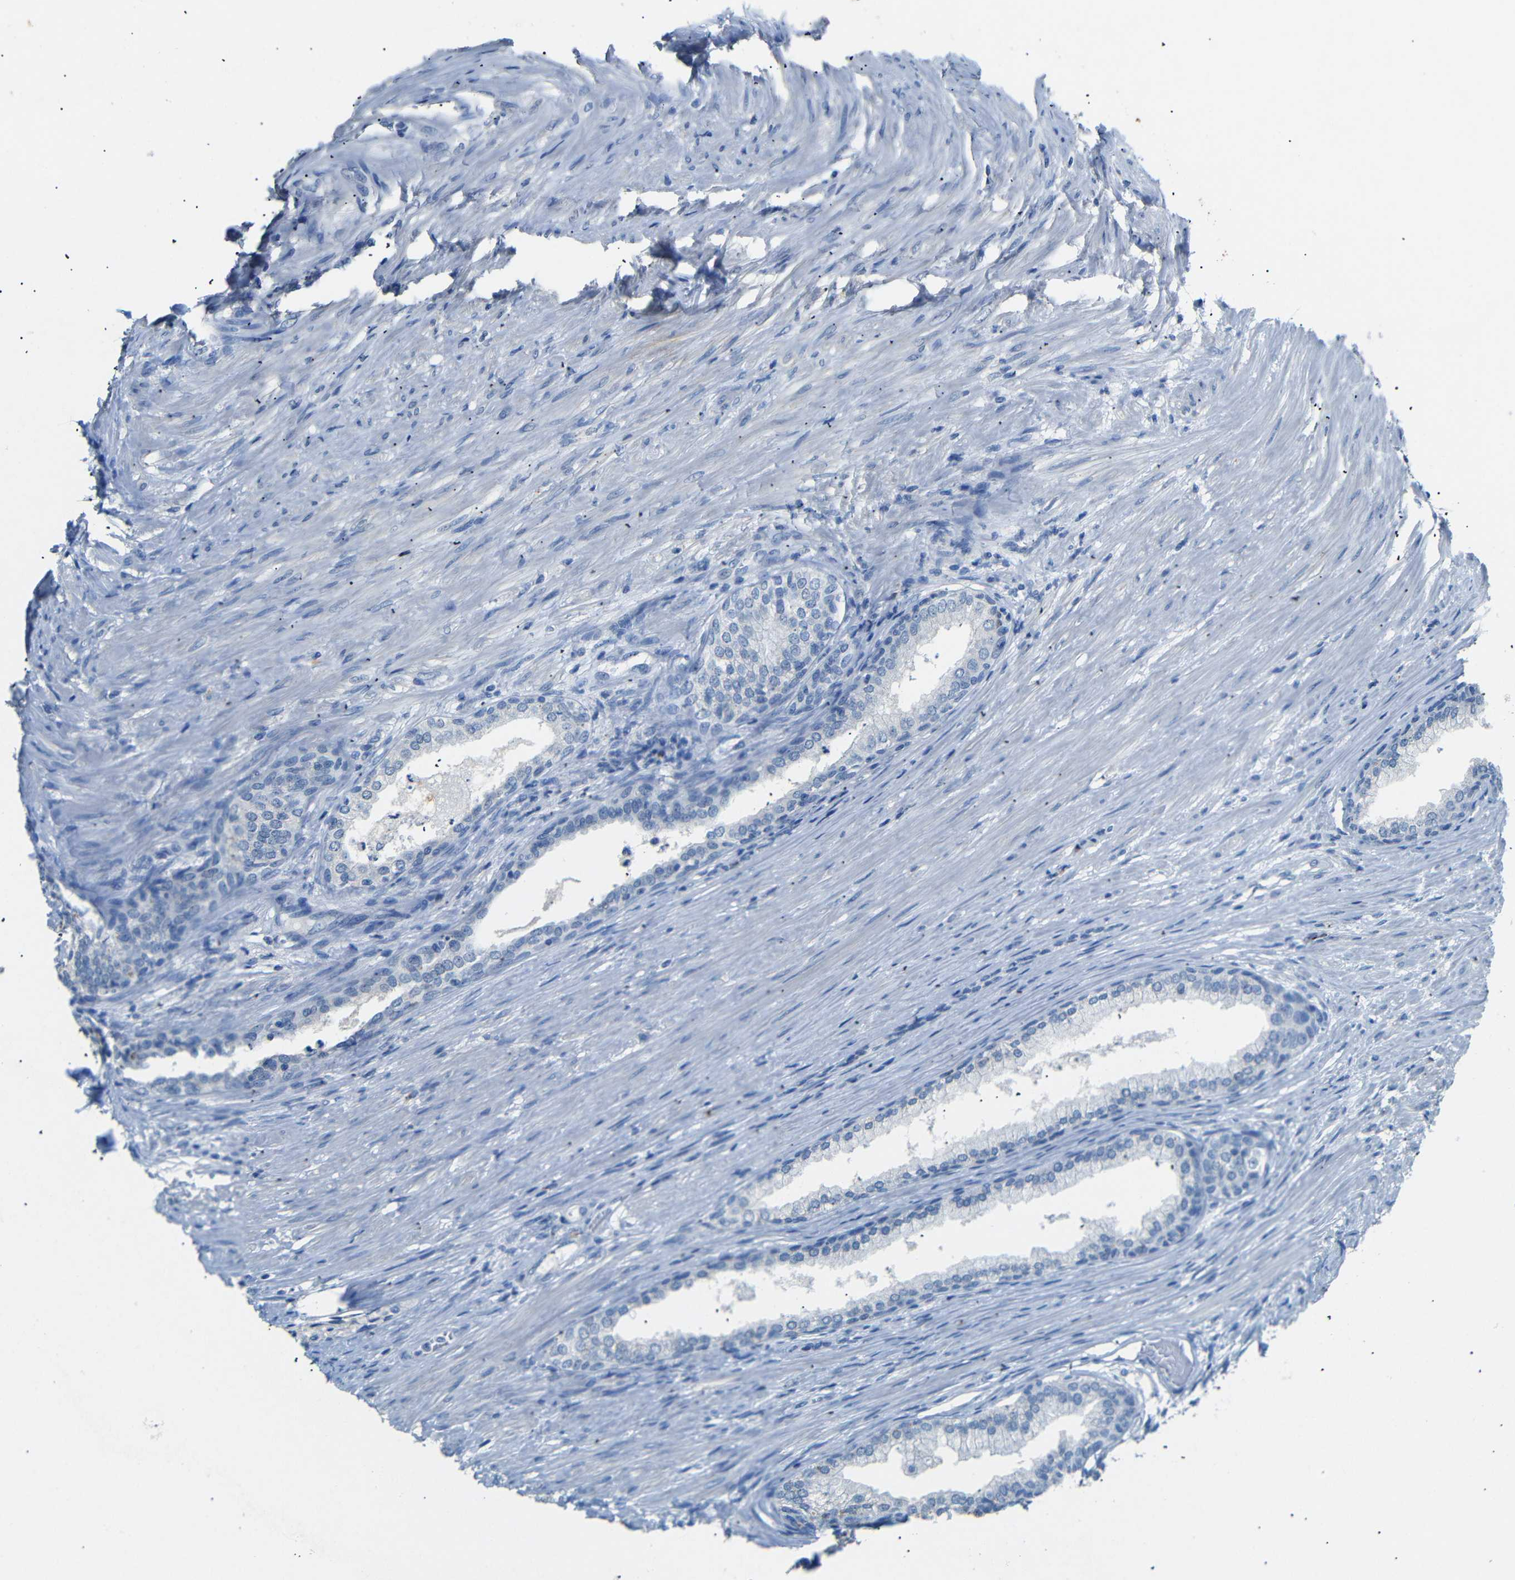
{"staining": {"intensity": "negative", "quantity": "none", "location": "none"}, "tissue": "prostate", "cell_type": "Glandular cells", "image_type": "normal", "snomed": [{"axis": "morphology", "description": "Normal tissue, NOS"}, {"axis": "topography", "description": "Prostate"}], "caption": "This is an immunohistochemistry (IHC) image of normal human prostate. There is no positivity in glandular cells.", "gene": "INCENP", "patient": {"sex": "male", "age": 76}}